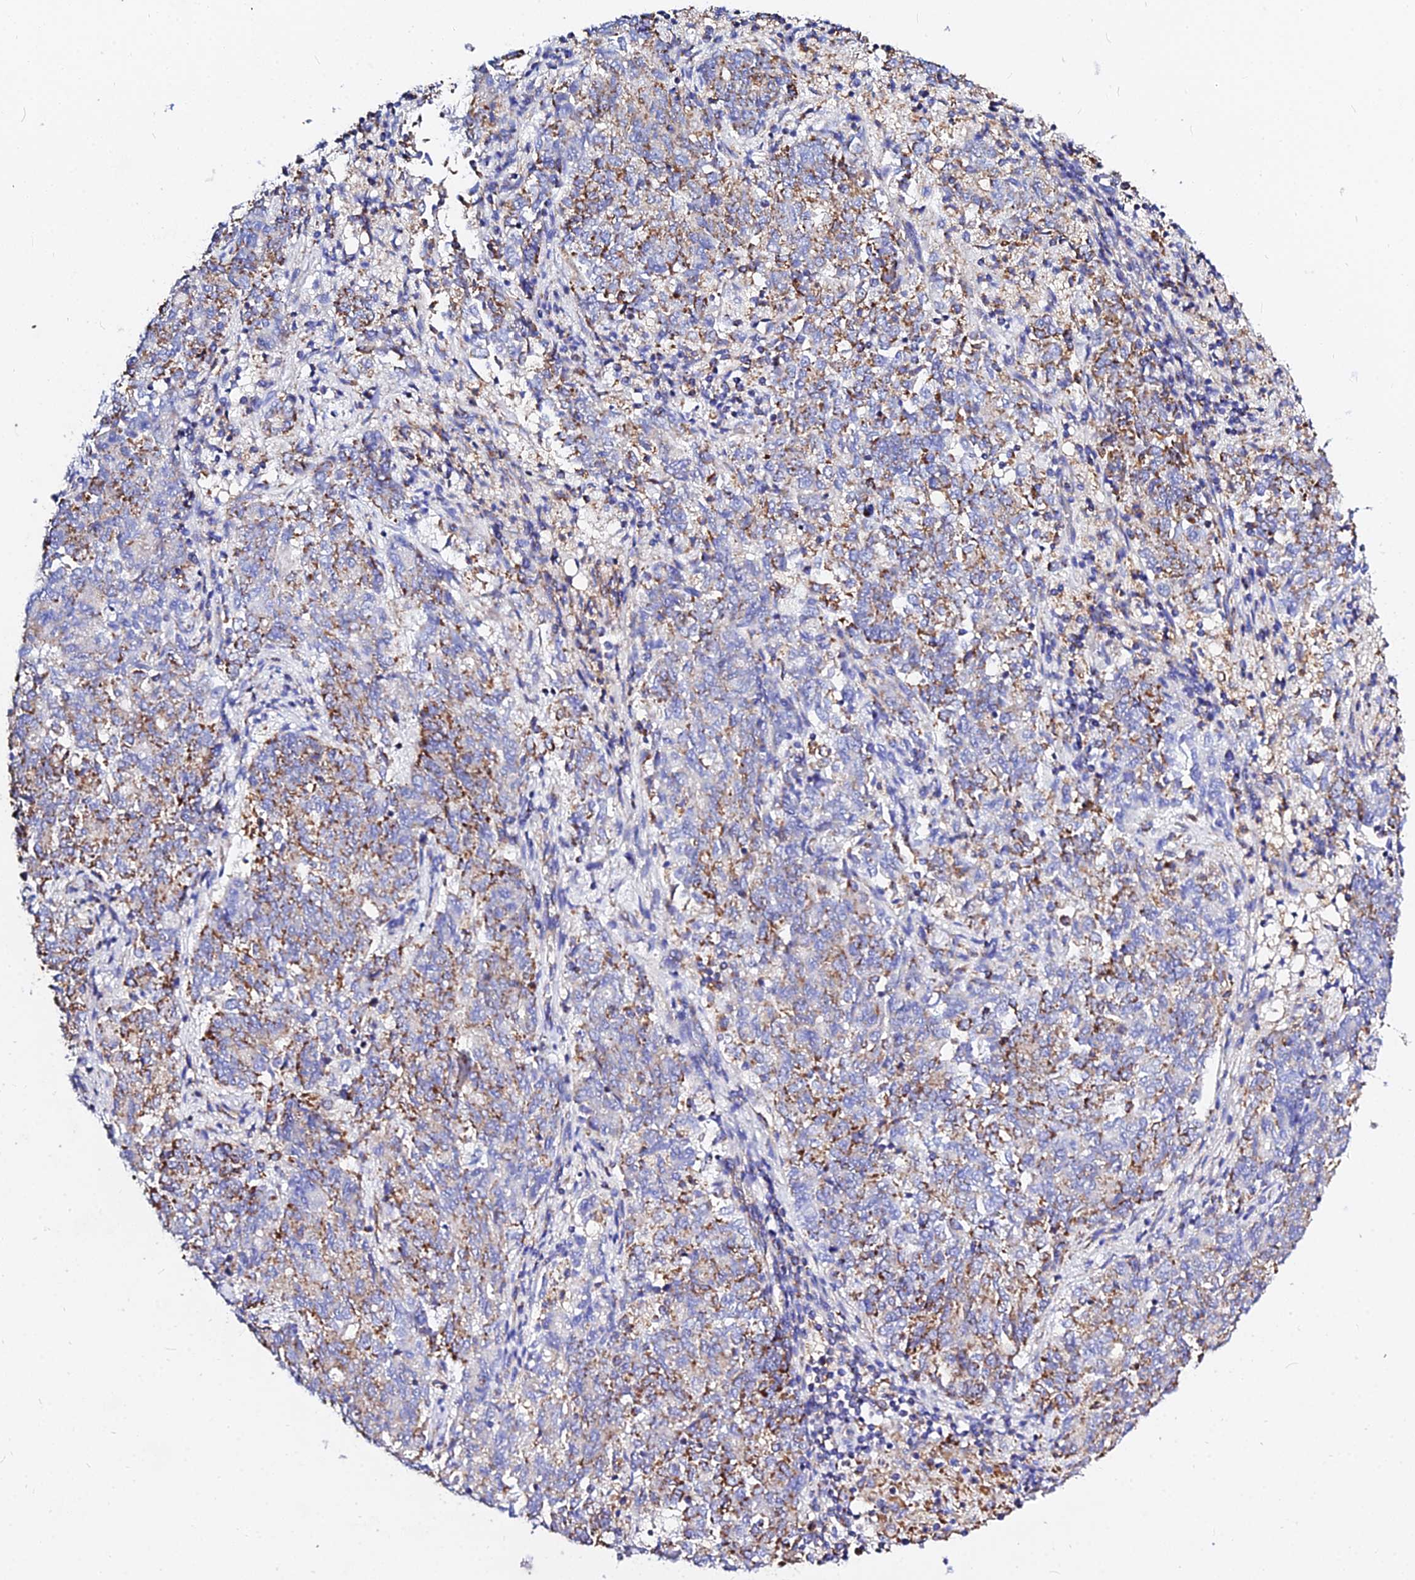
{"staining": {"intensity": "strong", "quantity": "25%-75%", "location": "cytoplasmic/membranous"}, "tissue": "endometrial cancer", "cell_type": "Tumor cells", "image_type": "cancer", "snomed": [{"axis": "morphology", "description": "Adenocarcinoma, NOS"}, {"axis": "topography", "description": "Endometrium"}], "caption": "DAB immunohistochemical staining of human endometrial cancer (adenocarcinoma) shows strong cytoplasmic/membranous protein expression in about 25%-75% of tumor cells. The staining was performed using DAB to visualize the protein expression in brown, while the nuclei were stained in blue with hematoxylin (Magnification: 20x).", "gene": "ZNF573", "patient": {"sex": "female", "age": 80}}